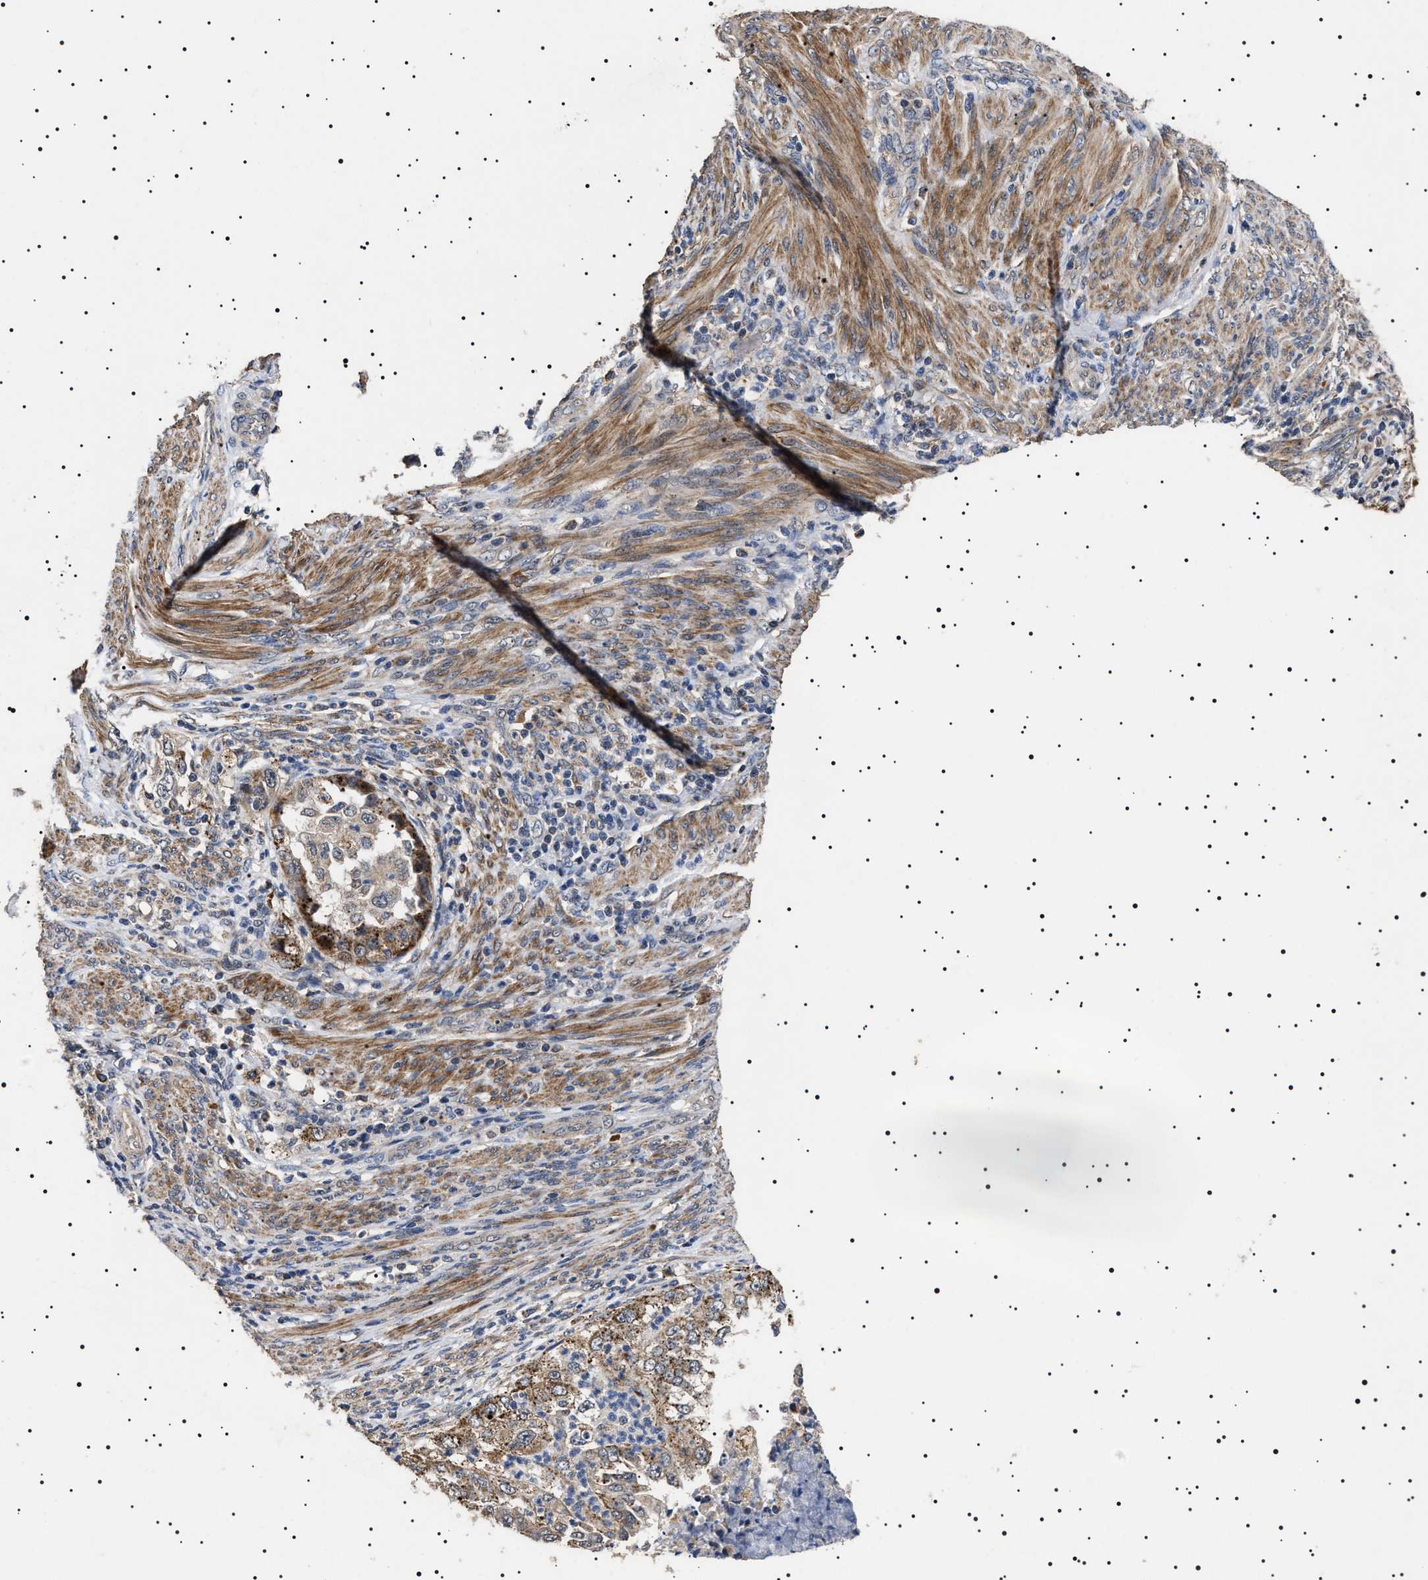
{"staining": {"intensity": "weak", "quantity": "<25%", "location": "cytoplasmic/membranous"}, "tissue": "endometrial cancer", "cell_type": "Tumor cells", "image_type": "cancer", "snomed": [{"axis": "morphology", "description": "Adenocarcinoma, NOS"}, {"axis": "topography", "description": "Endometrium"}], "caption": "Immunohistochemical staining of human endometrial adenocarcinoma demonstrates no significant staining in tumor cells.", "gene": "RAB34", "patient": {"sex": "female", "age": 85}}